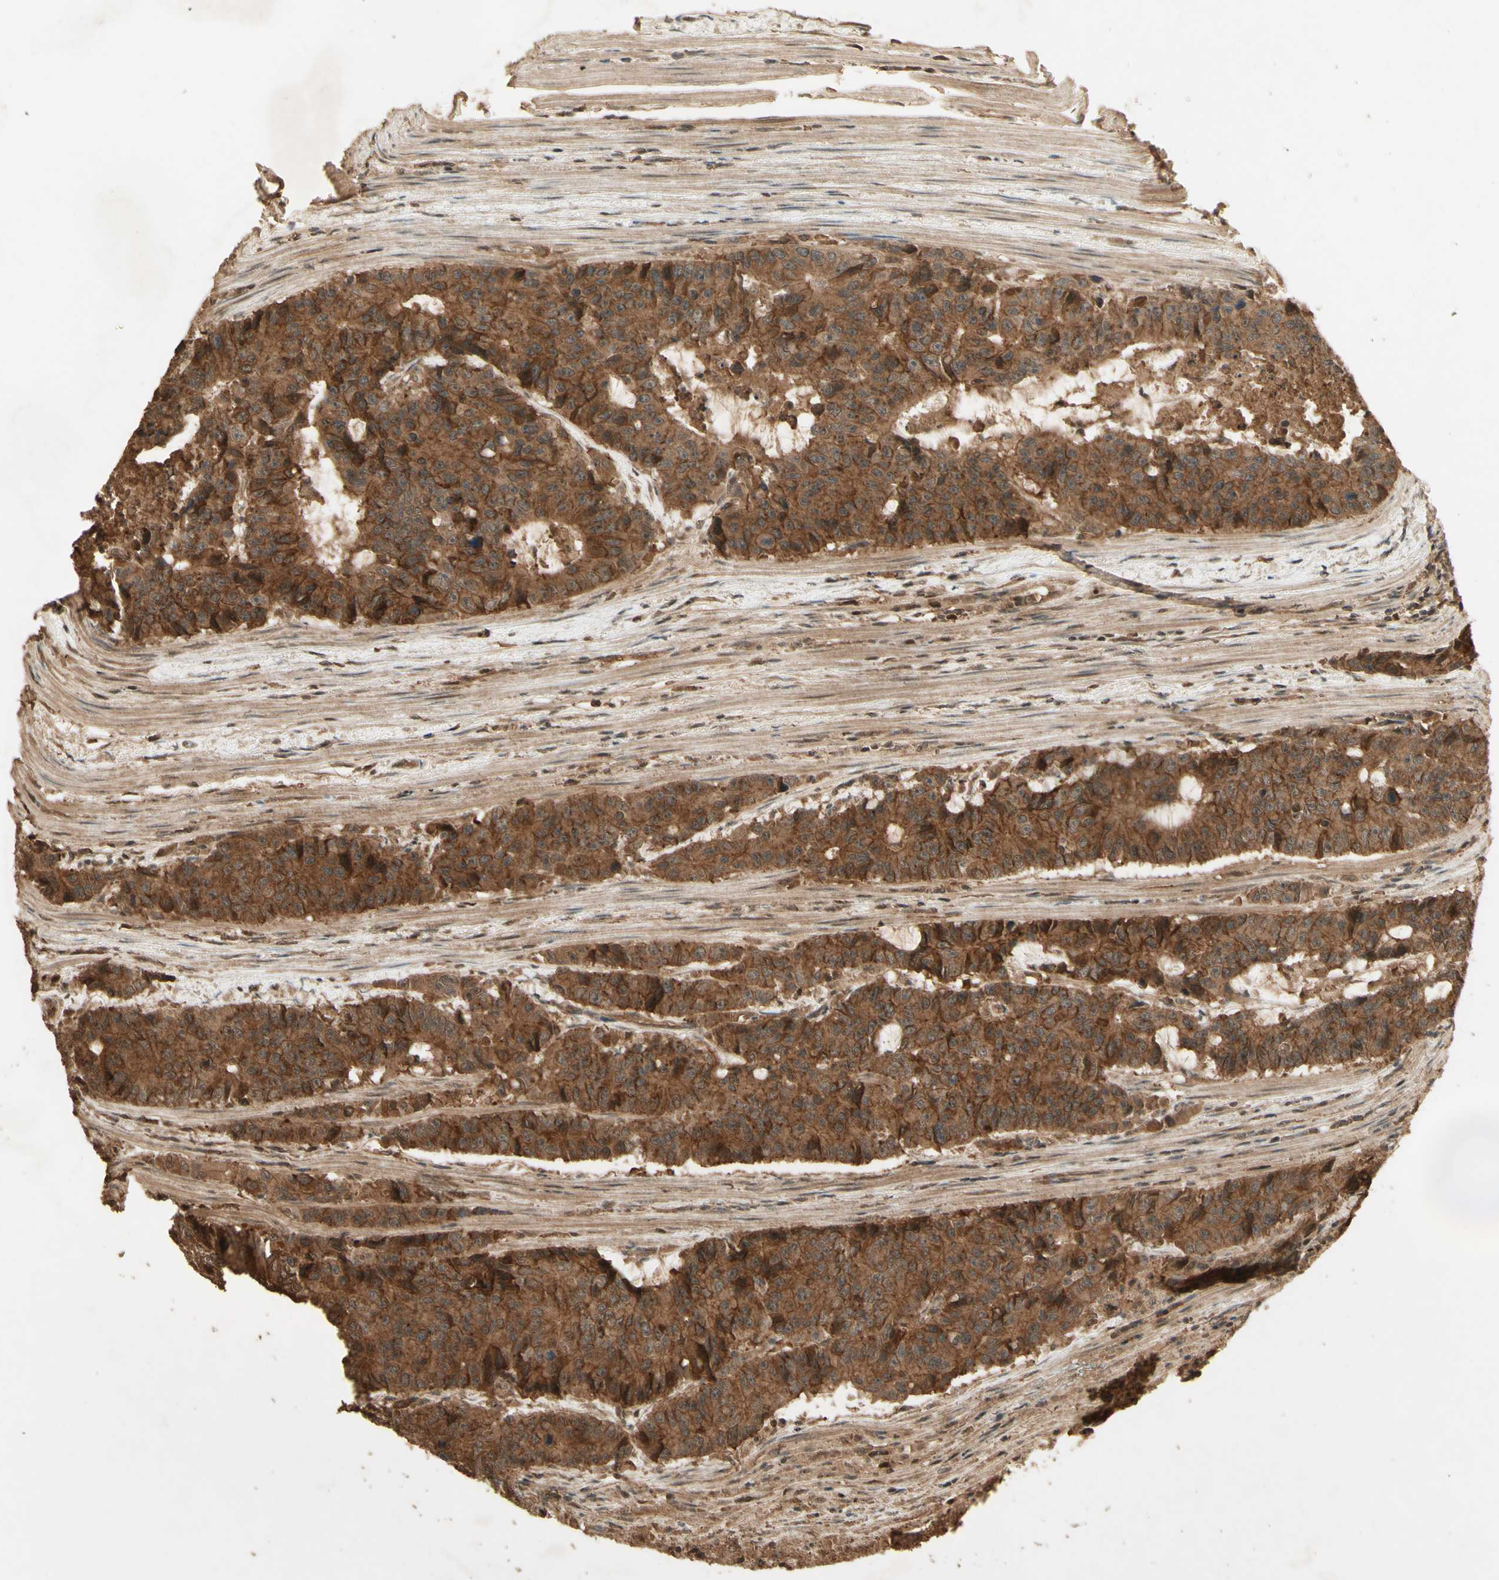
{"staining": {"intensity": "moderate", "quantity": ">75%", "location": "cytoplasmic/membranous"}, "tissue": "colorectal cancer", "cell_type": "Tumor cells", "image_type": "cancer", "snomed": [{"axis": "morphology", "description": "Adenocarcinoma, NOS"}, {"axis": "topography", "description": "Colon"}], "caption": "Moderate cytoplasmic/membranous staining for a protein is appreciated in approximately >75% of tumor cells of adenocarcinoma (colorectal) using immunohistochemistry.", "gene": "SMAD9", "patient": {"sex": "female", "age": 86}}